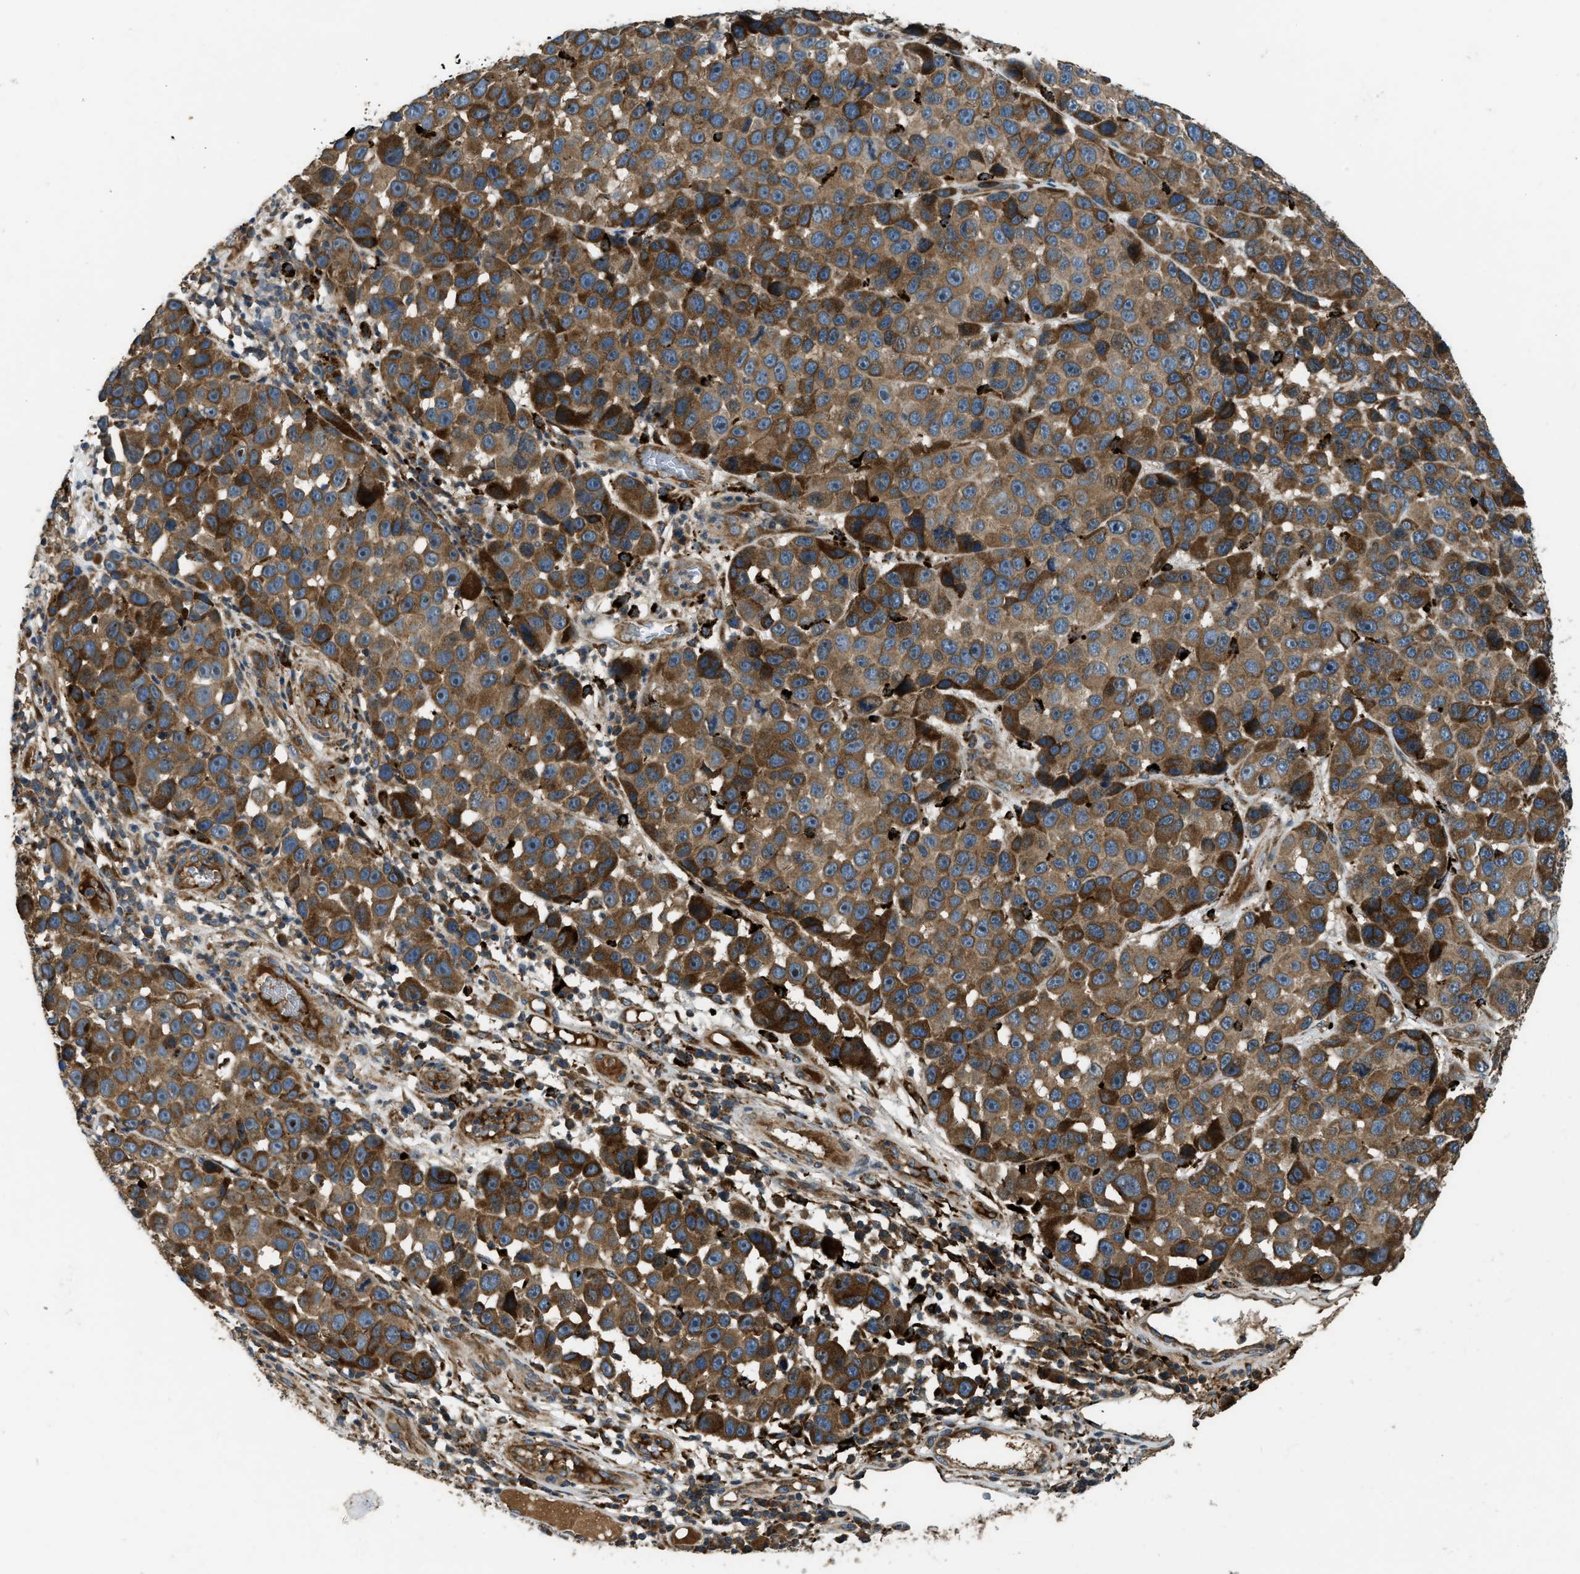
{"staining": {"intensity": "strong", "quantity": ">75%", "location": "cytoplasmic/membranous"}, "tissue": "melanoma", "cell_type": "Tumor cells", "image_type": "cancer", "snomed": [{"axis": "morphology", "description": "Malignant melanoma, NOS"}, {"axis": "topography", "description": "Skin"}], "caption": "The immunohistochemical stain labels strong cytoplasmic/membranous expression in tumor cells of malignant melanoma tissue. (IHC, brightfield microscopy, high magnification).", "gene": "GGH", "patient": {"sex": "male", "age": 53}}